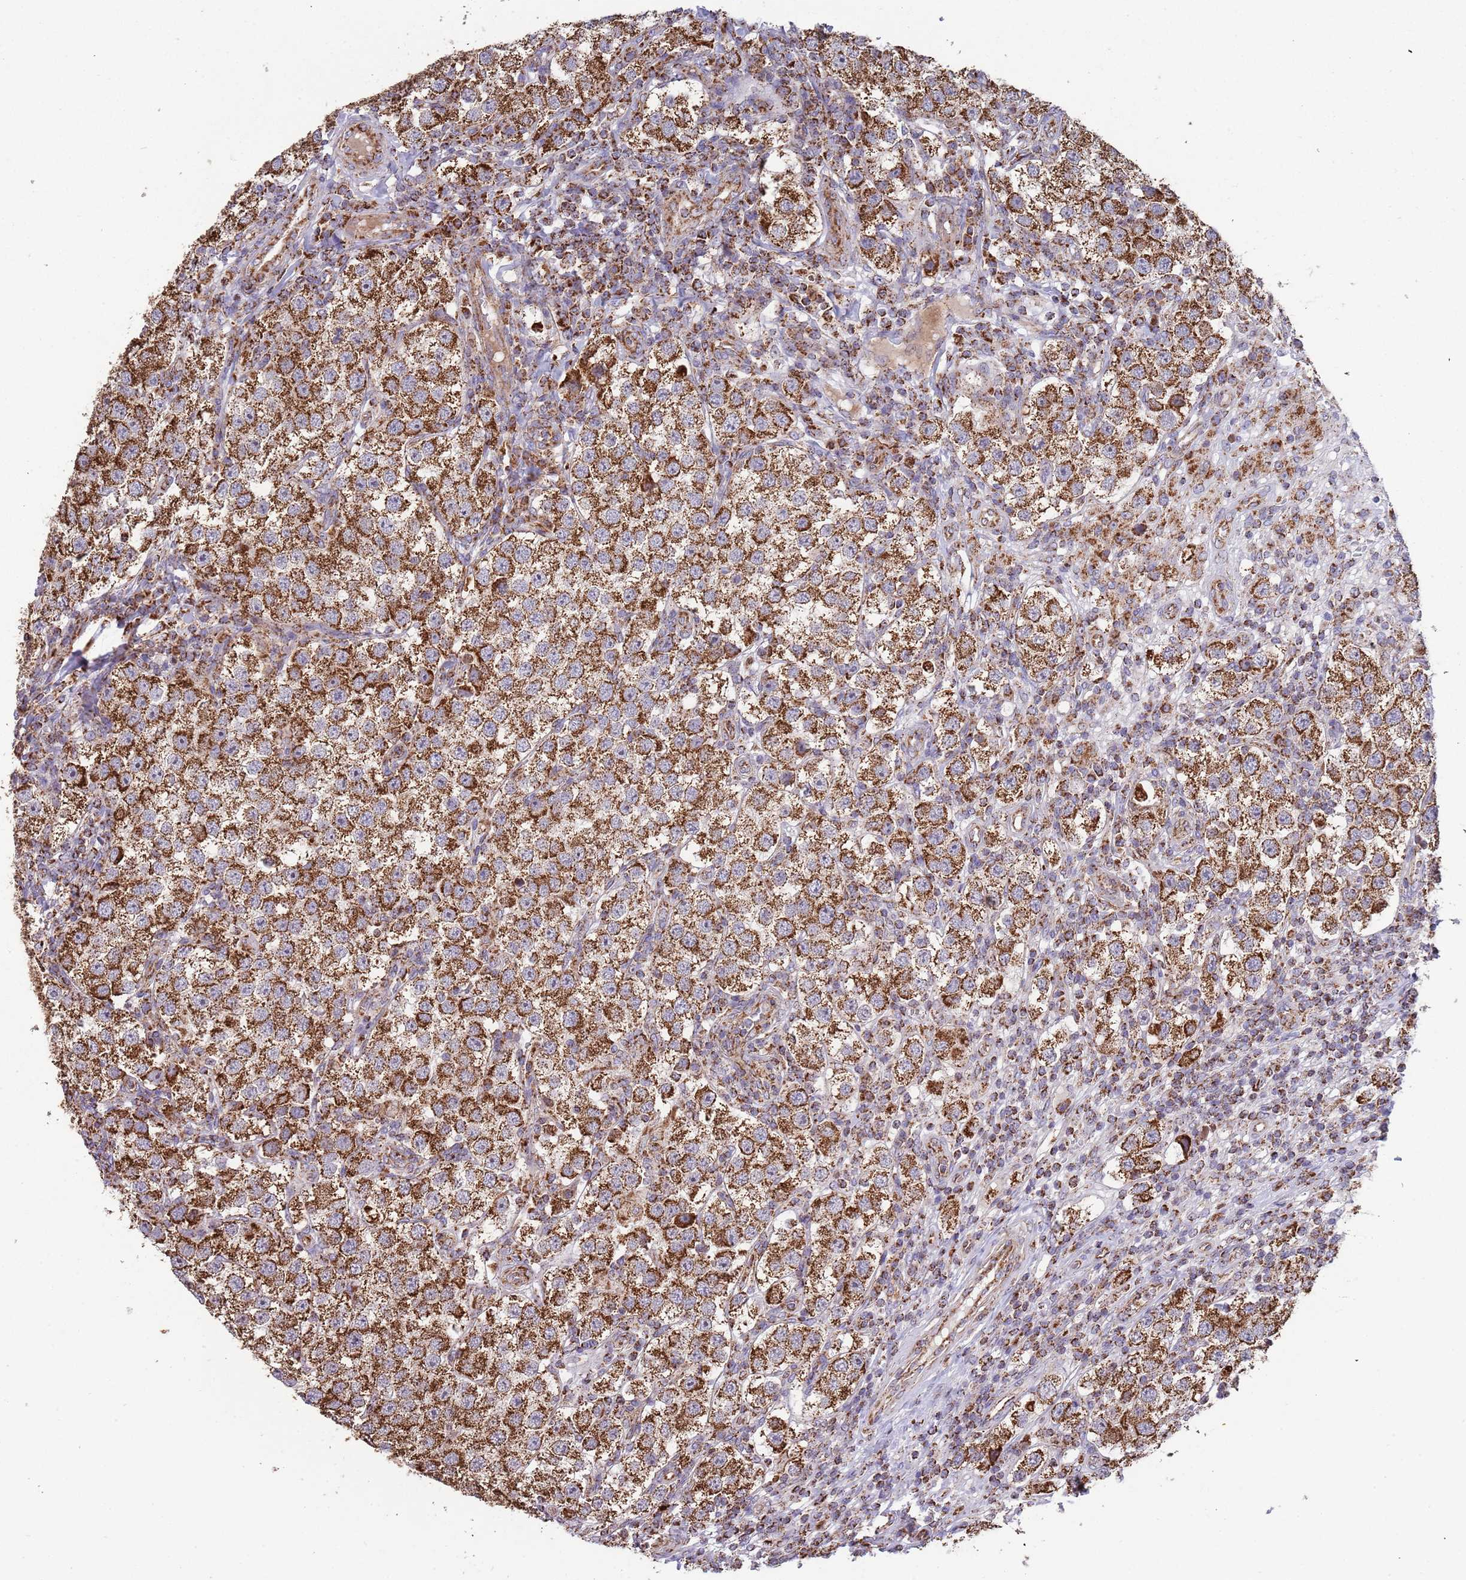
{"staining": {"intensity": "strong", "quantity": ">75%", "location": "cytoplasmic/membranous"}, "tissue": "testis cancer", "cell_type": "Tumor cells", "image_type": "cancer", "snomed": [{"axis": "morphology", "description": "Seminoma, NOS"}, {"axis": "topography", "description": "Testis"}], "caption": "Immunohistochemical staining of human testis seminoma demonstrates high levels of strong cytoplasmic/membranous staining in about >75% of tumor cells.", "gene": "VPS16", "patient": {"sex": "male", "age": 37}}